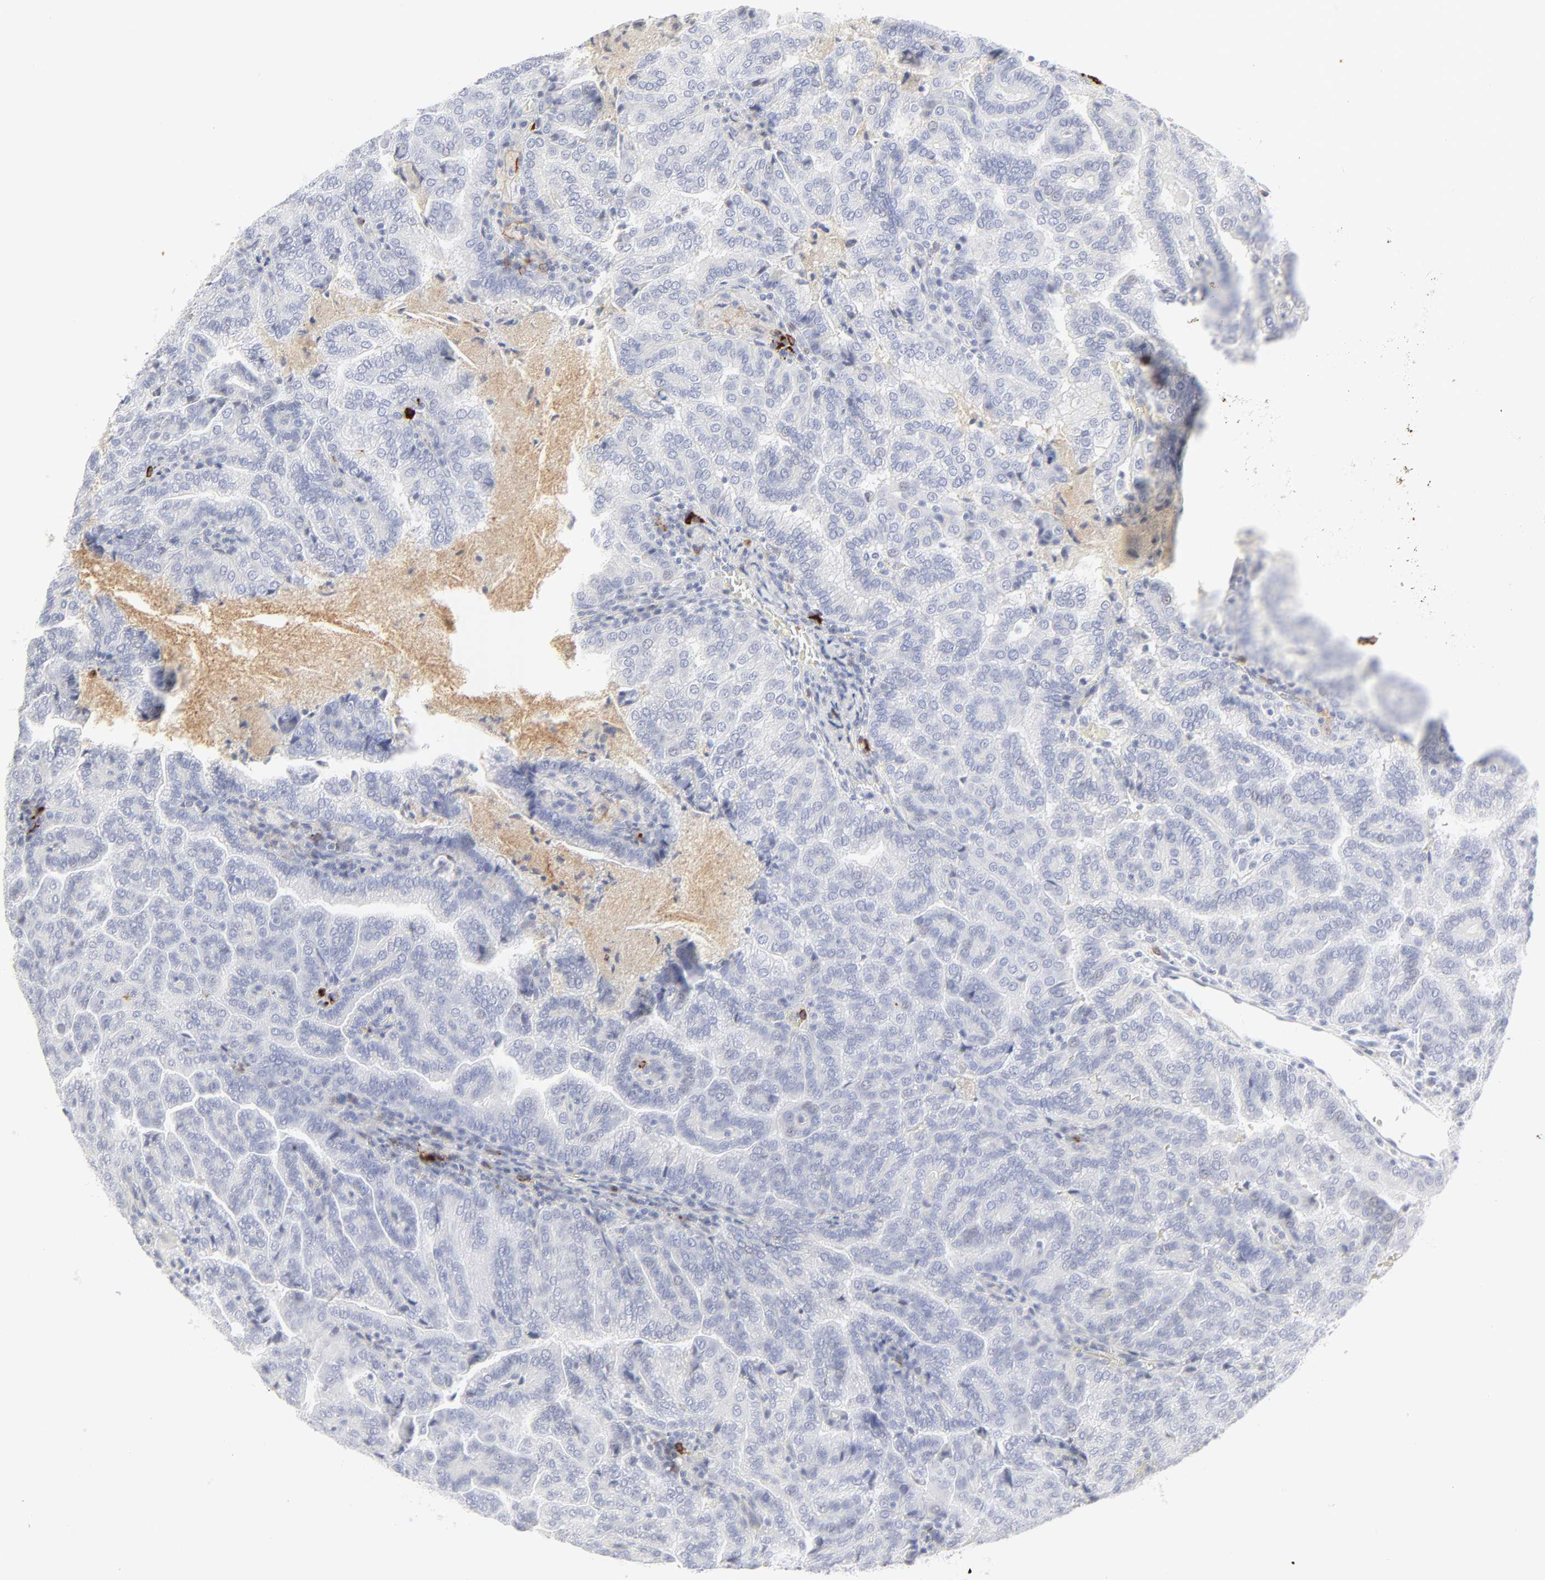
{"staining": {"intensity": "negative", "quantity": "none", "location": "none"}, "tissue": "renal cancer", "cell_type": "Tumor cells", "image_type": "cancer", "snomed": [{"axis": "morphology", "description": "Adenocarcinoma, NOS"}, {"axis": "topography", "description": "Kidney"}], "caption": "The histopathology image exhibits no staining of tumor cells in renal adenocarcinoma. (Stains: DAB immunohistochemistry with hematoxylin counter stain, Microscopy: brightfield microscopy at high magnification).", "gene": "CCR7", "patient": {"sex": "male", "age": 61}}